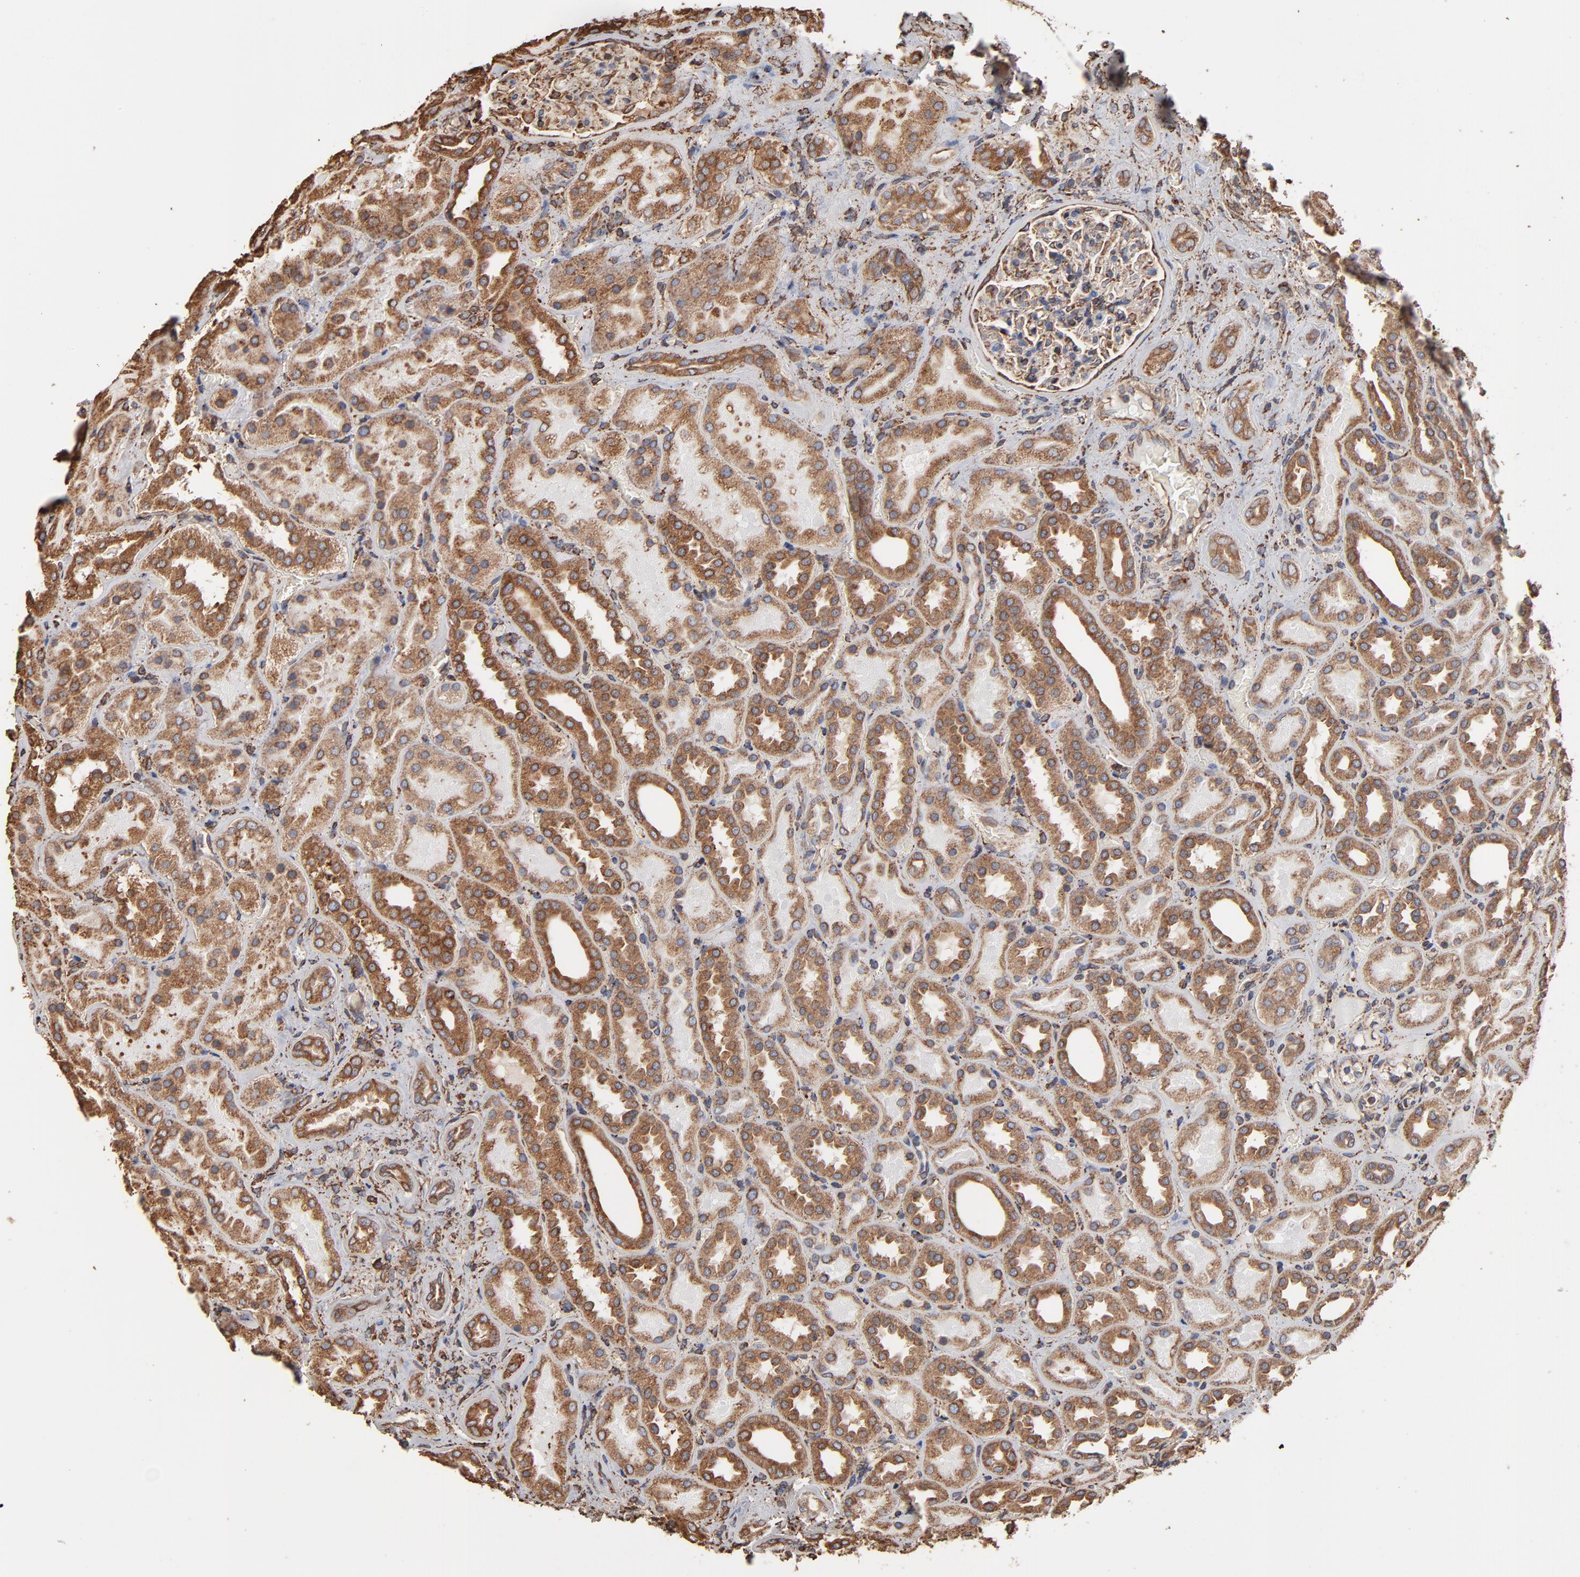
{"staining": {"intensity": "negative", "quantity": "none", "location": "none"}, "tissue": "kidney", "cell_type": "Cells in glomeruli", "image_type": "normal", "snomed": [{"axis": "morphology", "description": "Normal tissue, NOS"}, {"axis": "topography", "description": "Kidney"}], "caption": "IHC micrograph of unremarkable kidney stained for a protein (brown), which shows no expression in cells in glomeruli.", "gene": "PDIA3", "patient": {"sex": "male", "age": 28}}